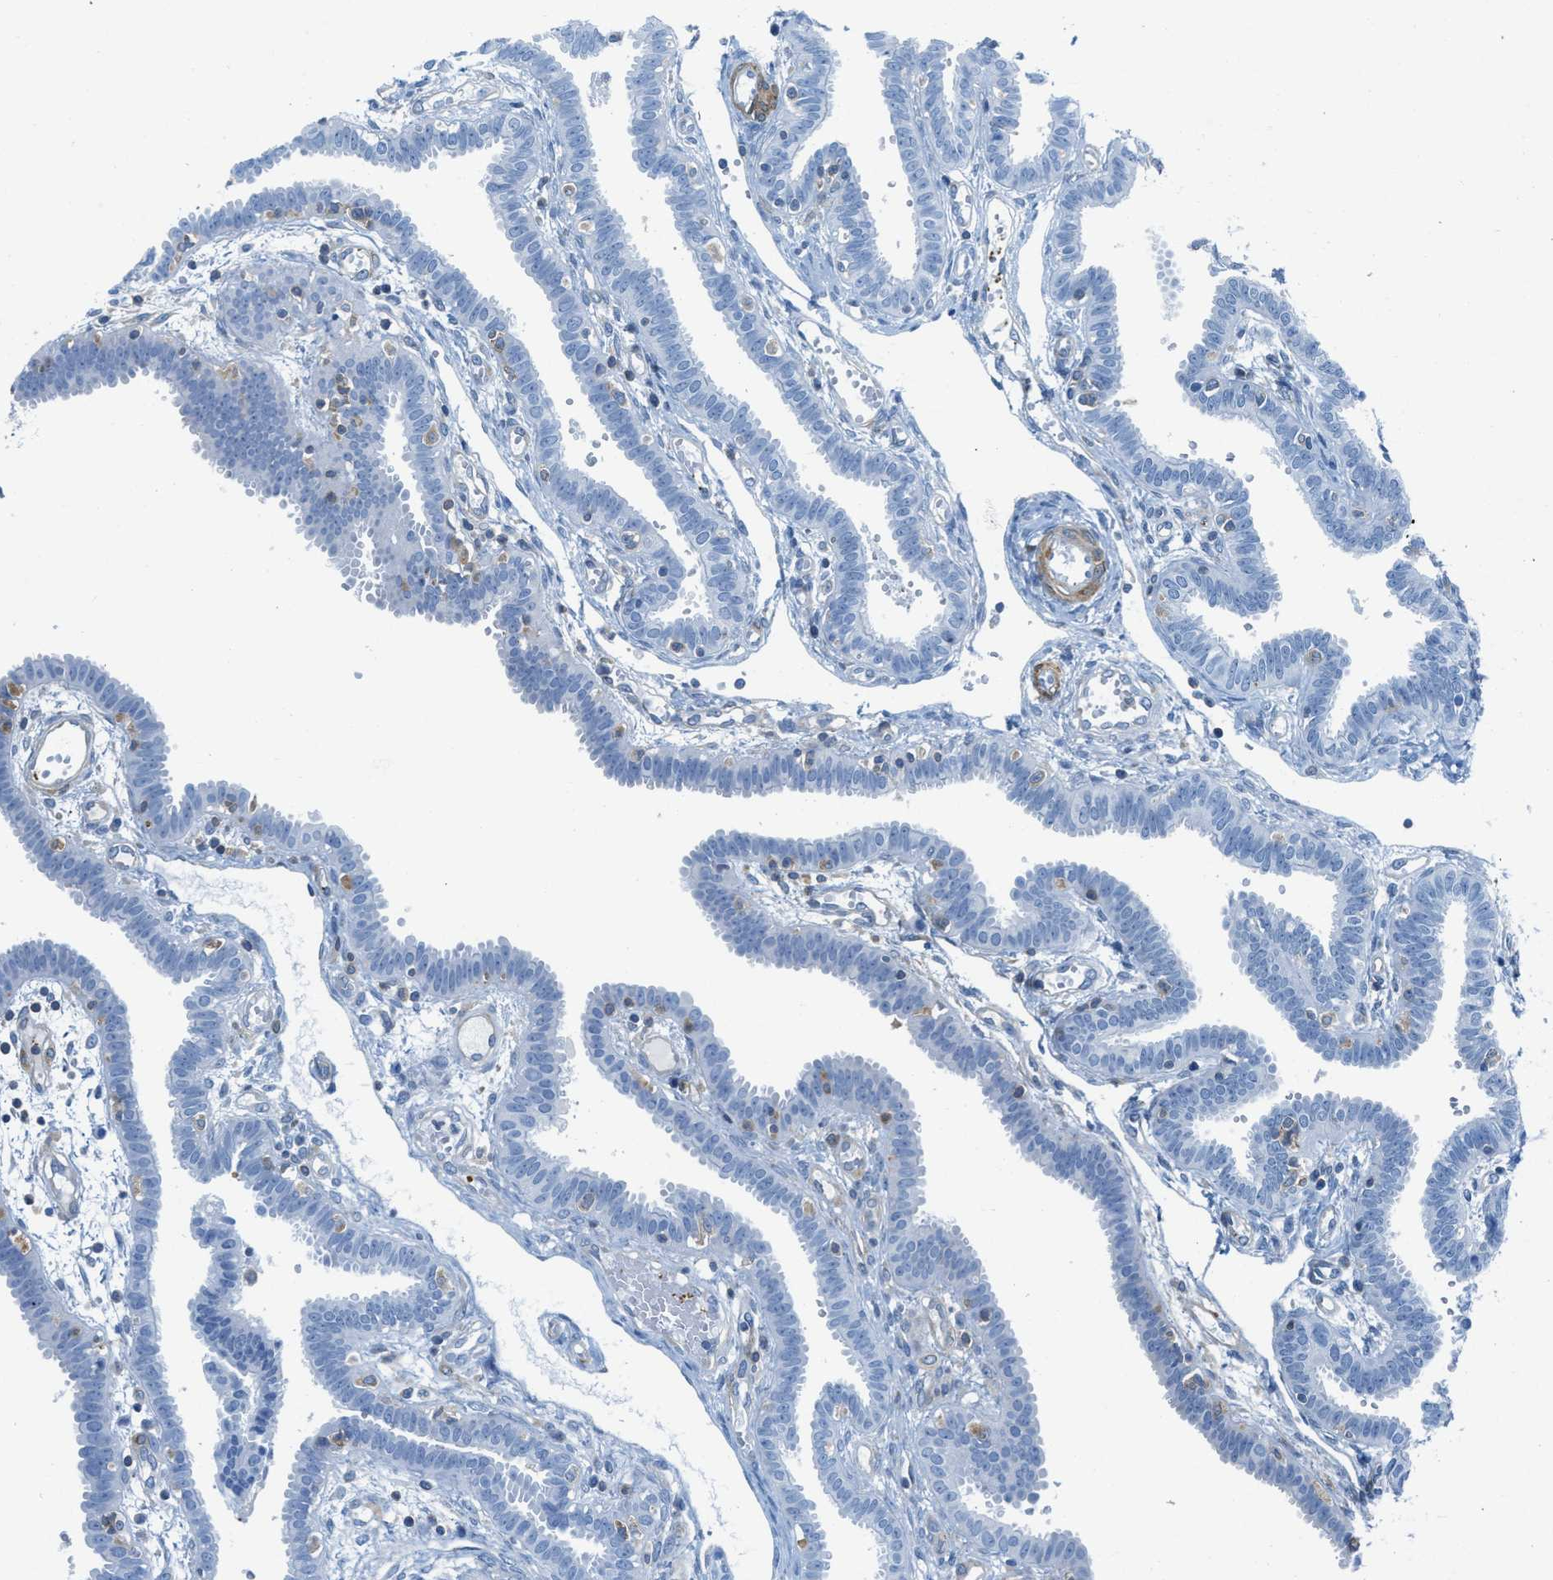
{"staining": {"intensity": "negative", "quantity": "none", "location": "none"}, "tissue": "fallopian tube", "cell_type": "Glandular cells", "image_type": "normal", "snomed": [{"axis": "morphology", "description": "Normal tissue, NOS"}, {"axis": "topography", "description": "Fallopian tube"}, {"axis": "topography", "description": "Placenta"}], "caption": "Protein analysis of normal fallopian tube exhibits no significant positivity in glandular cells. (DAB immunohistochemistry visualized using brightfield microscopy, high magnification).", "gene": "MAPRE2", "patient": {"sex": "female", "age": 32}}